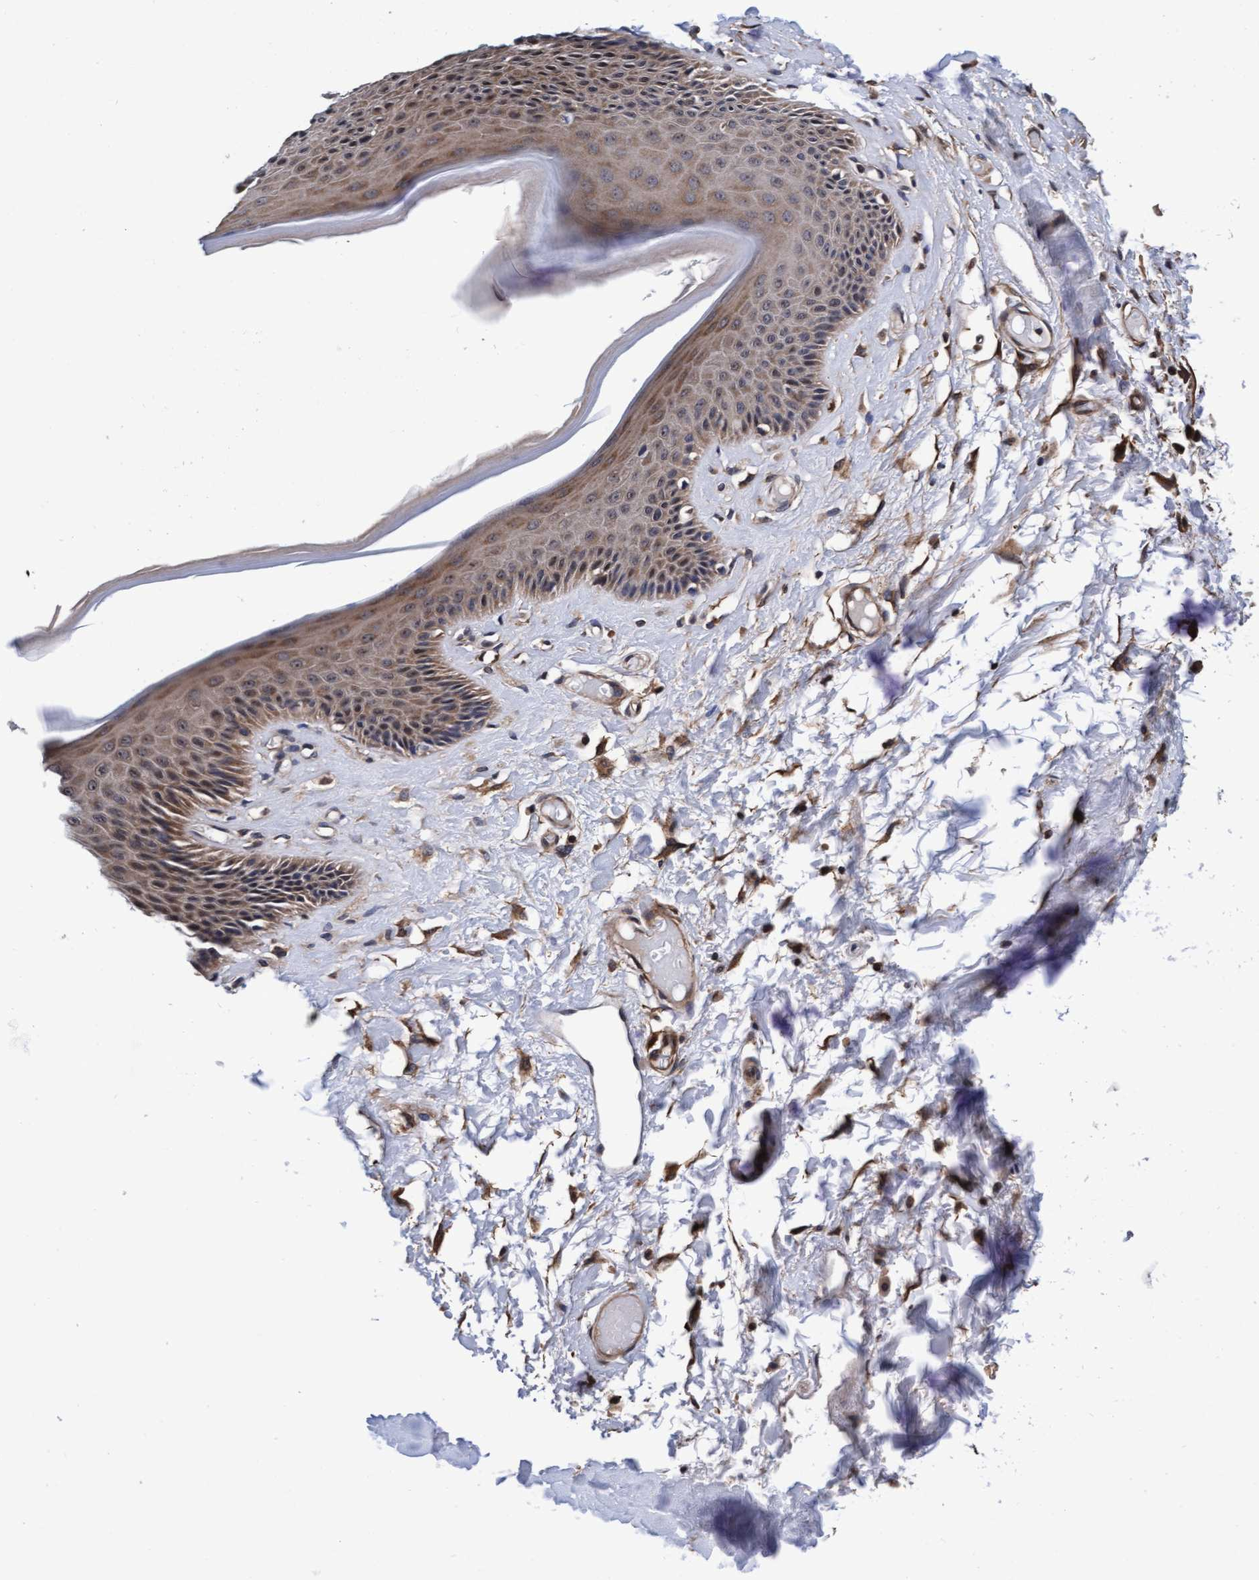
{"staining": {"intensity": "weak", "quantity": ">75%", "location": "cytoplasmic/membranous"}, "tissue": "skin", "cell_type": "Epidermal cells", "image_type": "normal", "snomed": [{"axis": "morphology", "description": "Normal tissue, NOS"}, {"axis": "topography", "description": "Vulva"}], "caption": "About >75% of epidermal cells in normal skin demonstrate weak cytoplasmic/membranous protein expression as visualized by brown immunohistochemical staining.", "gene": "EFCAB13", "patient": {"sex": "female", "age": 73}}